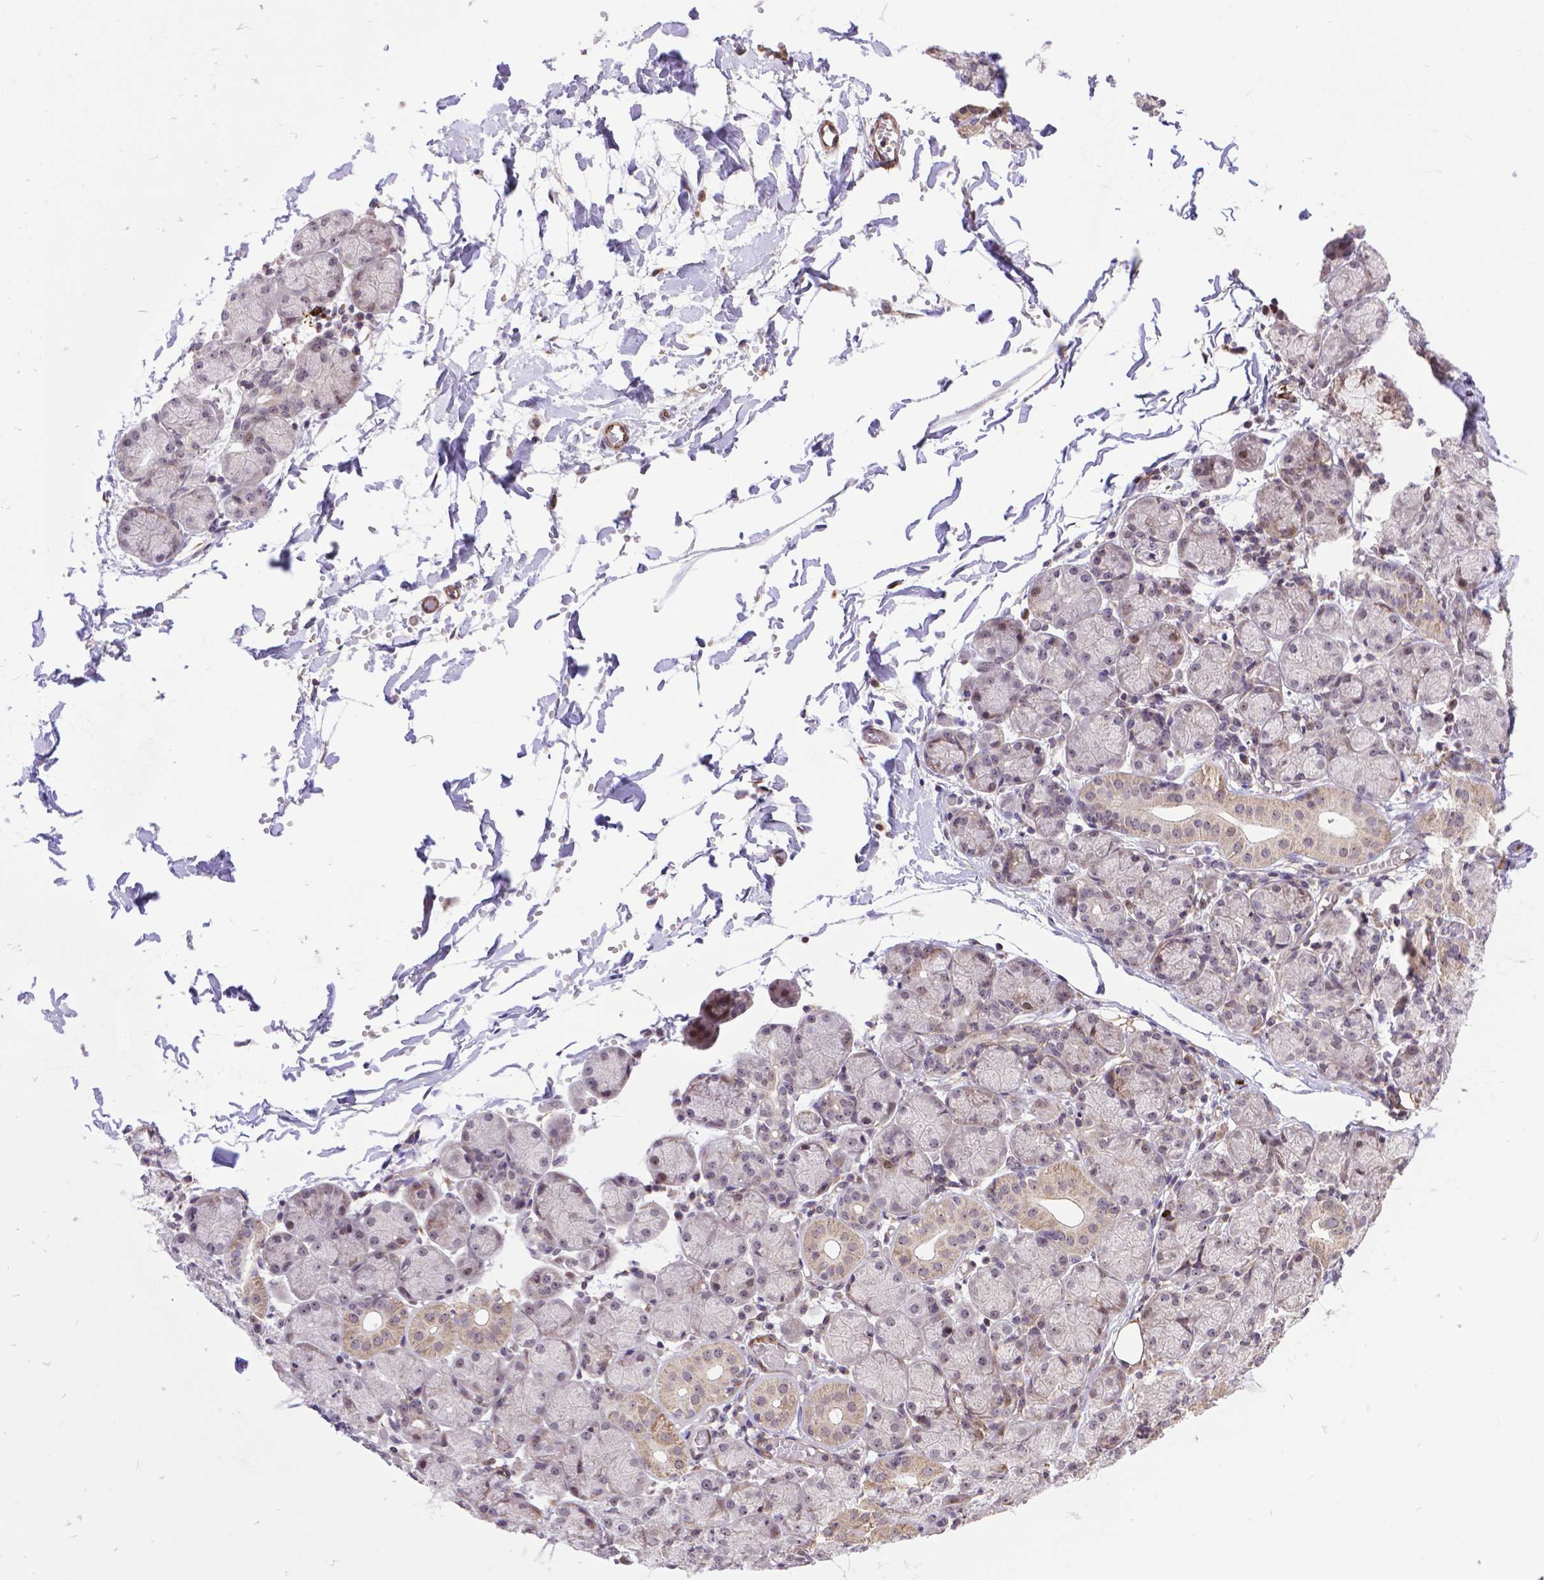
{"staining": {"intensity": "moderate", "quantity": "<25%", "location": "nuclear"}, "tissue": "salivary gland", "cell_type": "Glandular cells", "image_type": "normal", "snomed": [{"axis": "morphology", "description": "Normal tissue, NOS"}, {"axis": "topography", "description": "Salivary gland"}, {"axis": "topography", "description": "Peripheral nerve tissue"}], "caption": "A micrograph of salivary gland stained for a protein reveals moderate nuclear brown staining in glandular cells. (DAB (3,3'-diaminobenzidine) IHC with brightfield microscopy, high magnification).", "gene": "TMEM135", "patient": {"sex": "female", "age": 24}}